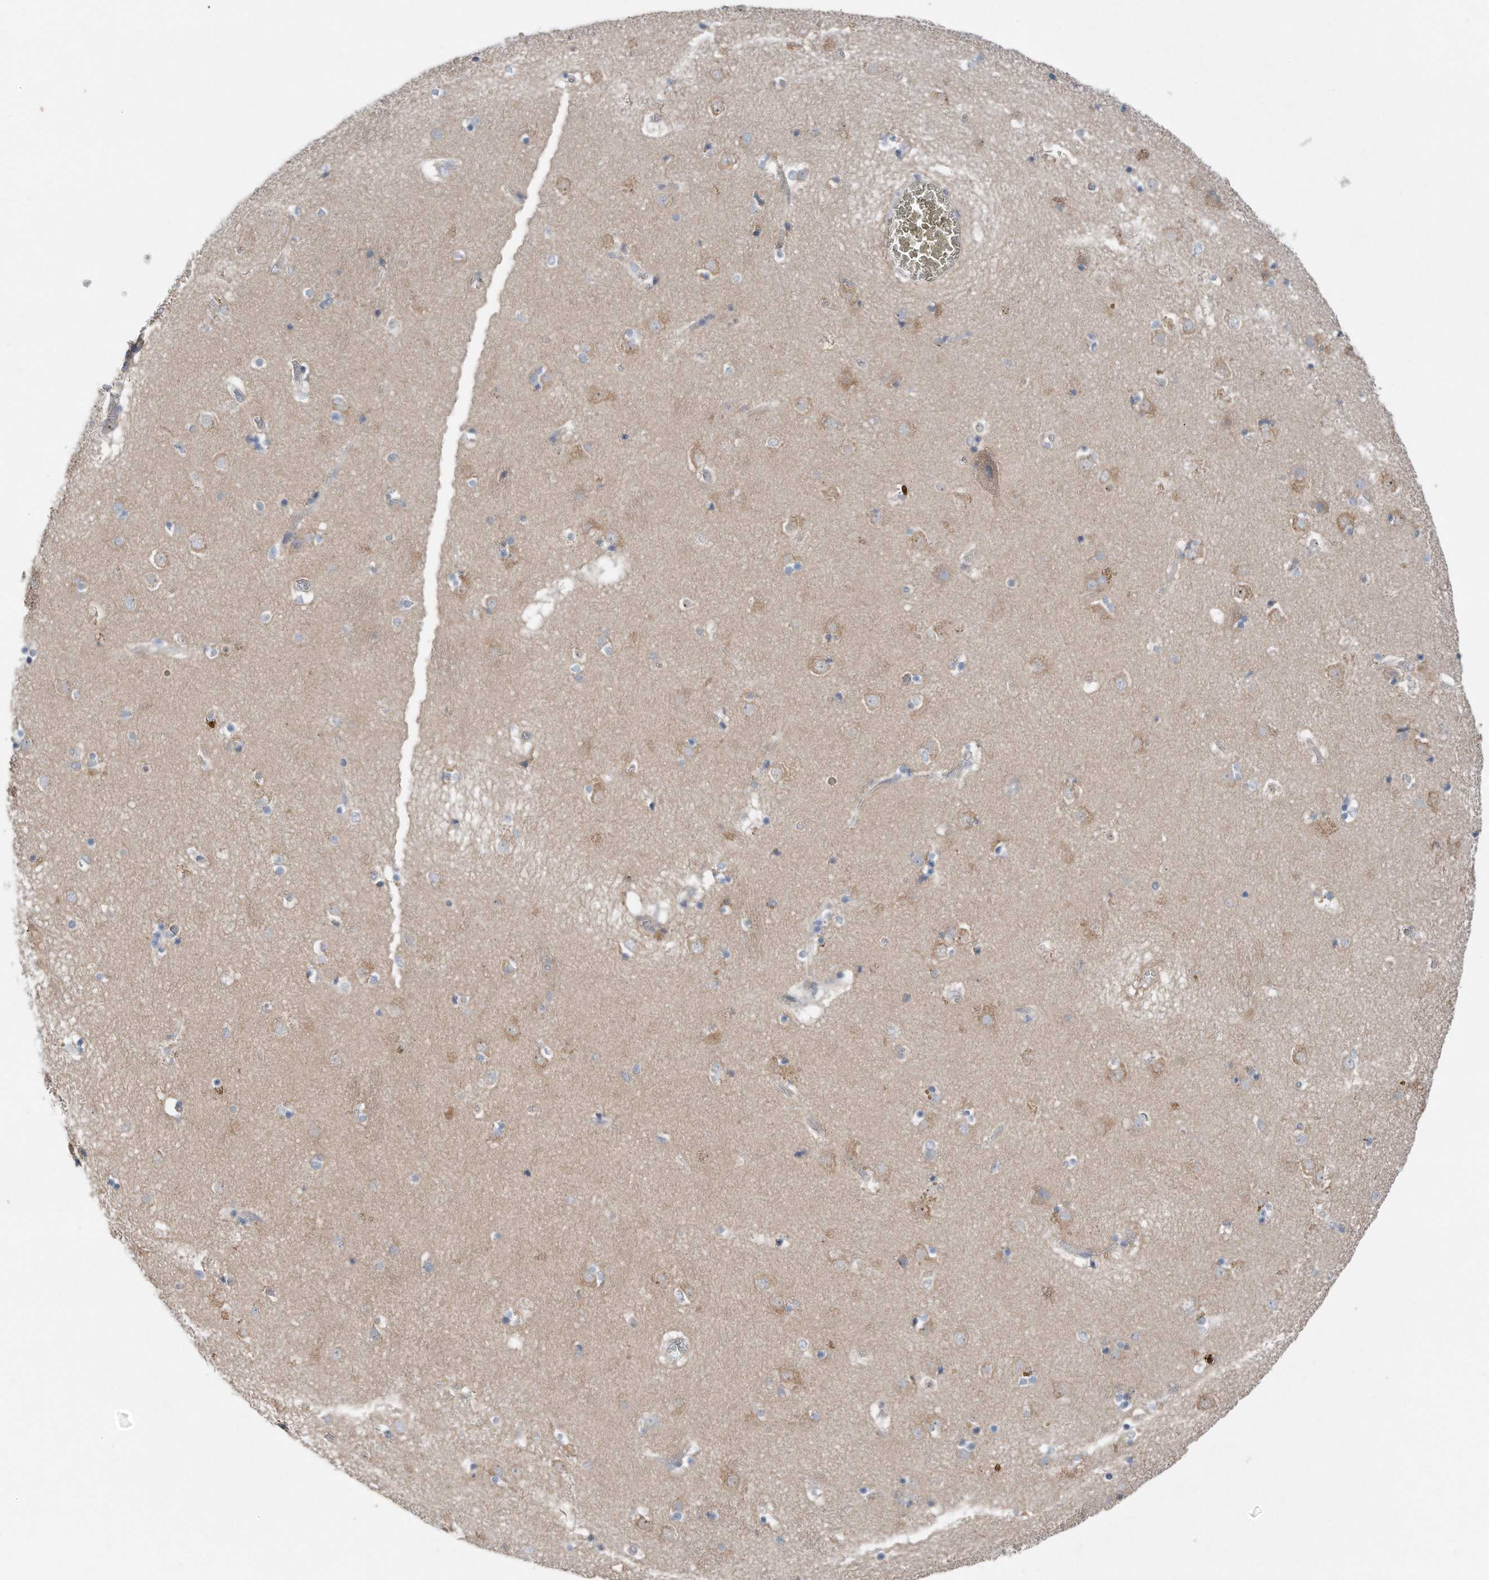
{"staining": {"intensity": "negative", "quantity": "none", "location": "none"}, "tissue": "caudate", "cell_type": "Glial cells", "image_type": "normal", "snomed": [{"axis": "morphology", "description": "Normal tissue, NOS"}, {"axis": "topography", "description": "Lateral ventricle wall"}], "caption": "The histopathology image shows no staining of glial cells in unremarkable caudate. The staining is performed using DAB (3,3'-diaminobenzidine) brown chromogen with nuclei counter-stained in using hematoxylin.", "gene": "YRDC", "patient": {"sex": "male", "age": 70}}